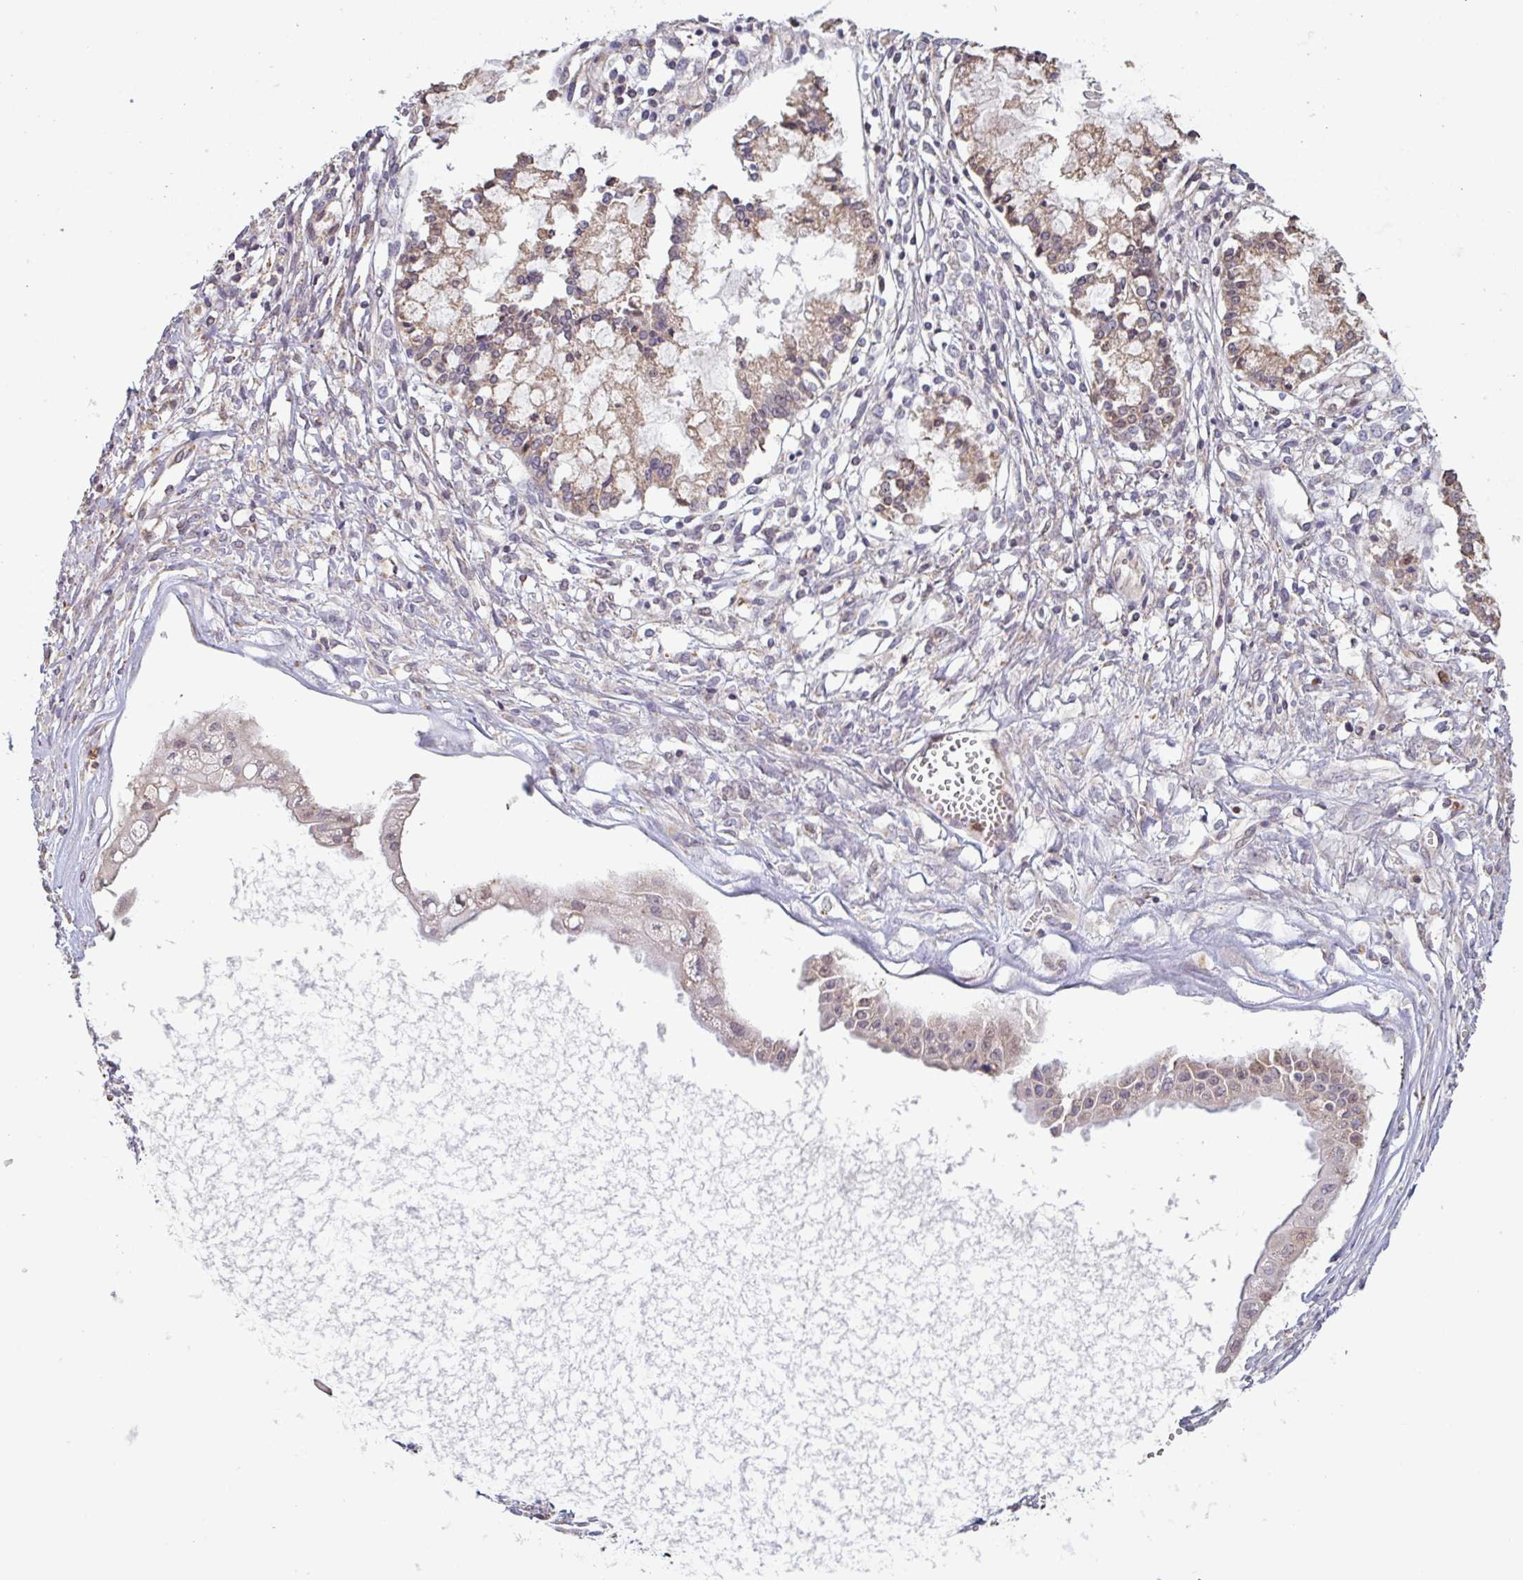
{"staining": {"intensity": "weak", "quantity": "25%-75%", "location": "cytoplasmic/membranous,nuclear"}, "tissue": "ovarian cancer", "cell_type": "Tumor cells", "image_type": "cancer", "snomed": [{"axis": "morphology", "description": "Cystadenocarcinoma, mucinous, NOS"}, {"axis": "topography", "description": "Ovary"}], "caption": "Weak cytoplasmic/membranous and nuclear expression for a protein is identified in about 25%-75% of tumor cells of mucinous cystadenocarcinoma (ovarian) using immunohistochemistry.", "gene": "TAF1D", "patient": {"sex": "female", "age": 34}}